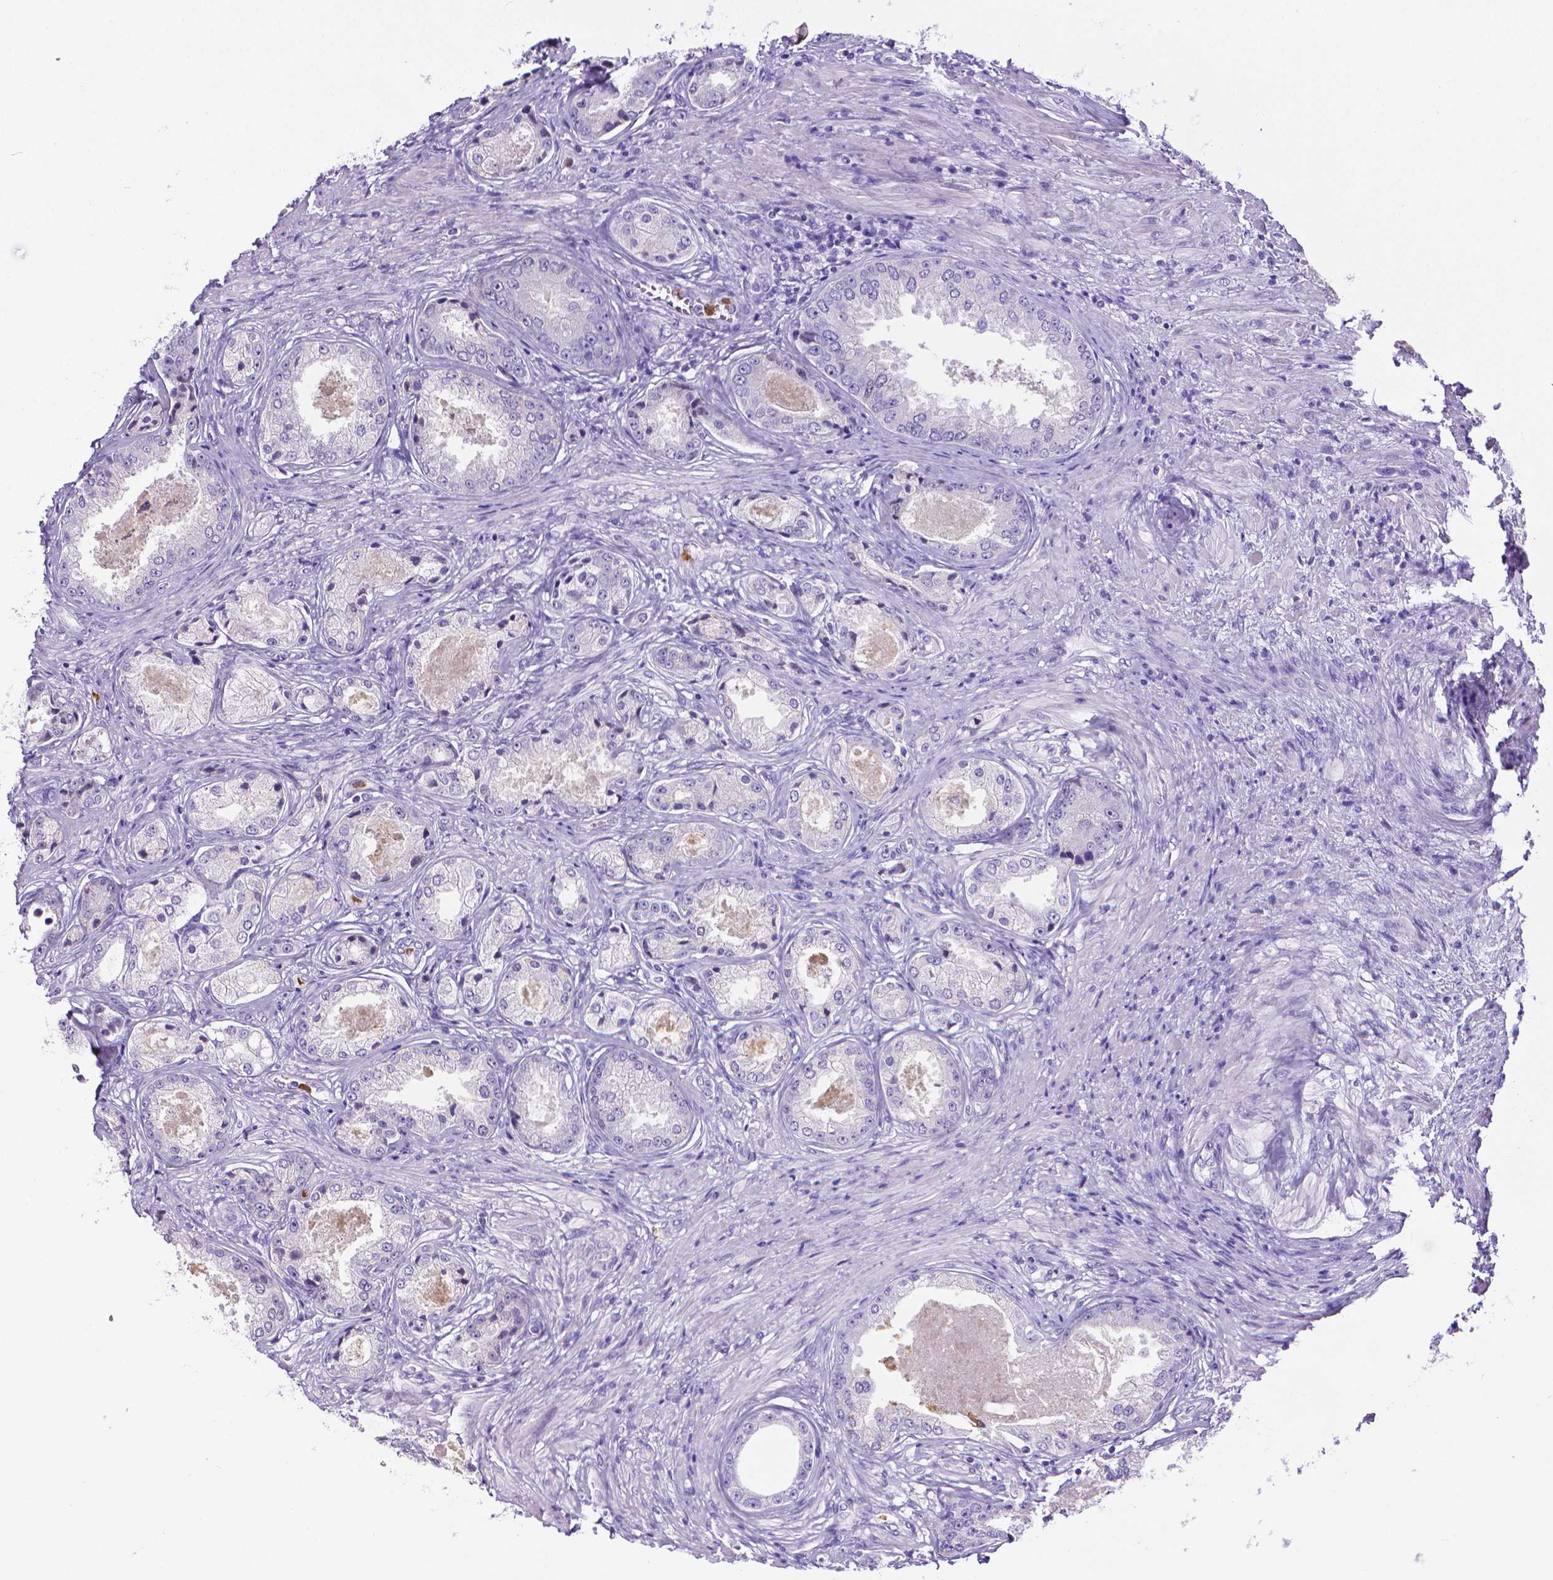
{"staining": {"intensity": "negative", "quantity": "none", "location": "none"}, "tissue": "prostate cancer", "cell_type": "Tumor cells", "image_type": "cancer", "snomed": [{"axis": "morphology", "description": "Adenocarcinoma, Low grade"}, {"axis": "topography", "description": "Prostate"}], "caption": "Immunohistochemical staining of prostate cancer (adenocarcinoma (low-grade)) exhibits no significant positivity in tumor cells. The staining is performed using DAB (3,3'-diaminobenzidine) brown chromogen with nuclei counter-stained in using hematoxylin.", "gene": "MMP9", "patient": {"sex": "male", "age": 68}}